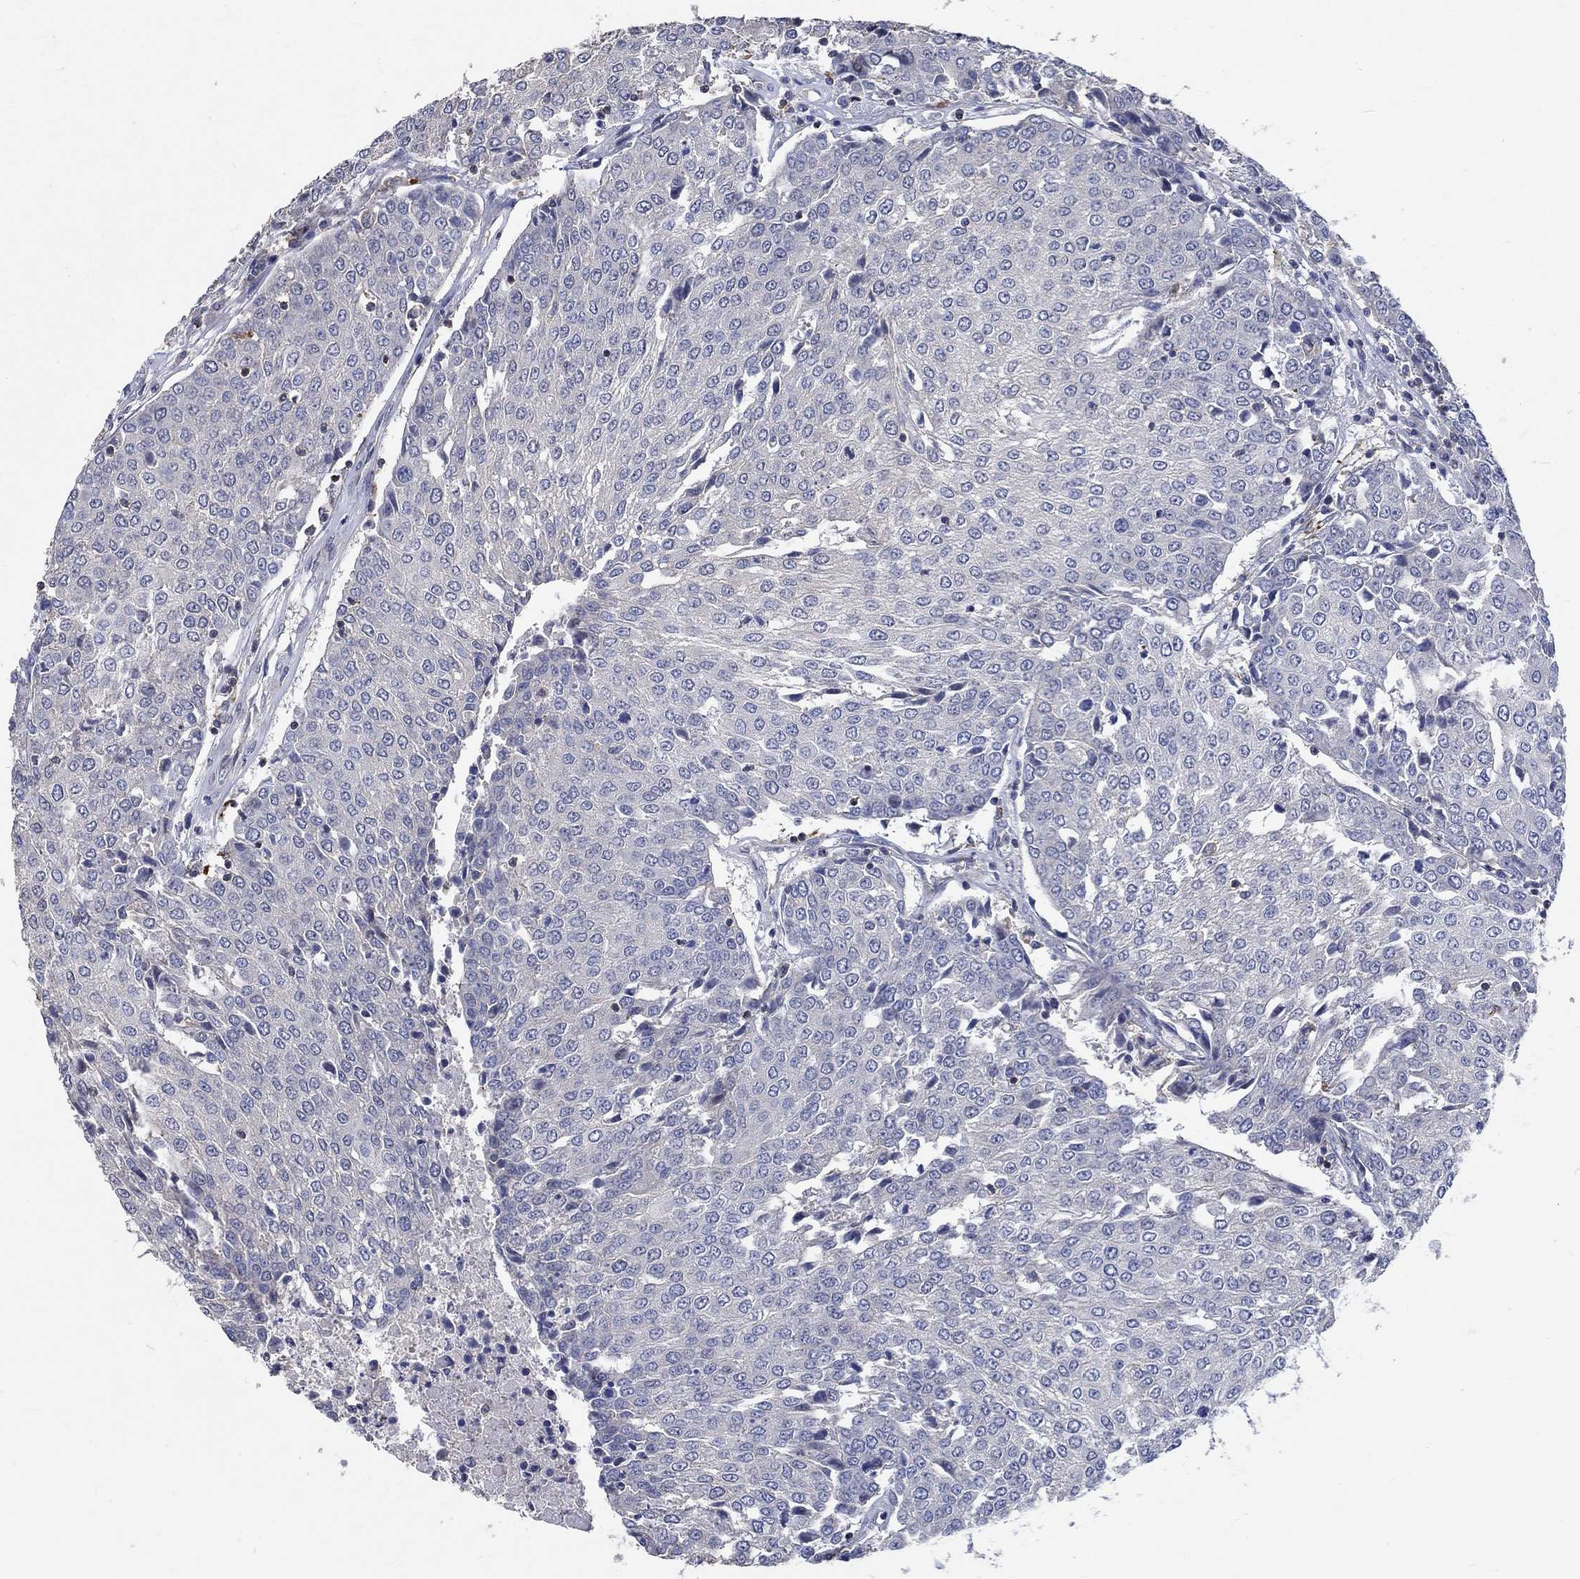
{"staining": {"intensity": "negative", "quantity": "none", "location": "none"}, "tissue": "urothelial cancer", "cell_type": "Tumor cells", "image_type": "cancer", "snomed": [{"axis": "morphology", "description": "Urothelial carcinoma, High grade"}, {"axis": "topography", "description": "Urinary bladder"}], "caption": "There is no significant positivity in tumor cells of high-grade urothelial carcinoma. Nuclei are stained in blue.", "gene": "TNFAIP8L3", "patient": {"sex": "female", "age": 85}}